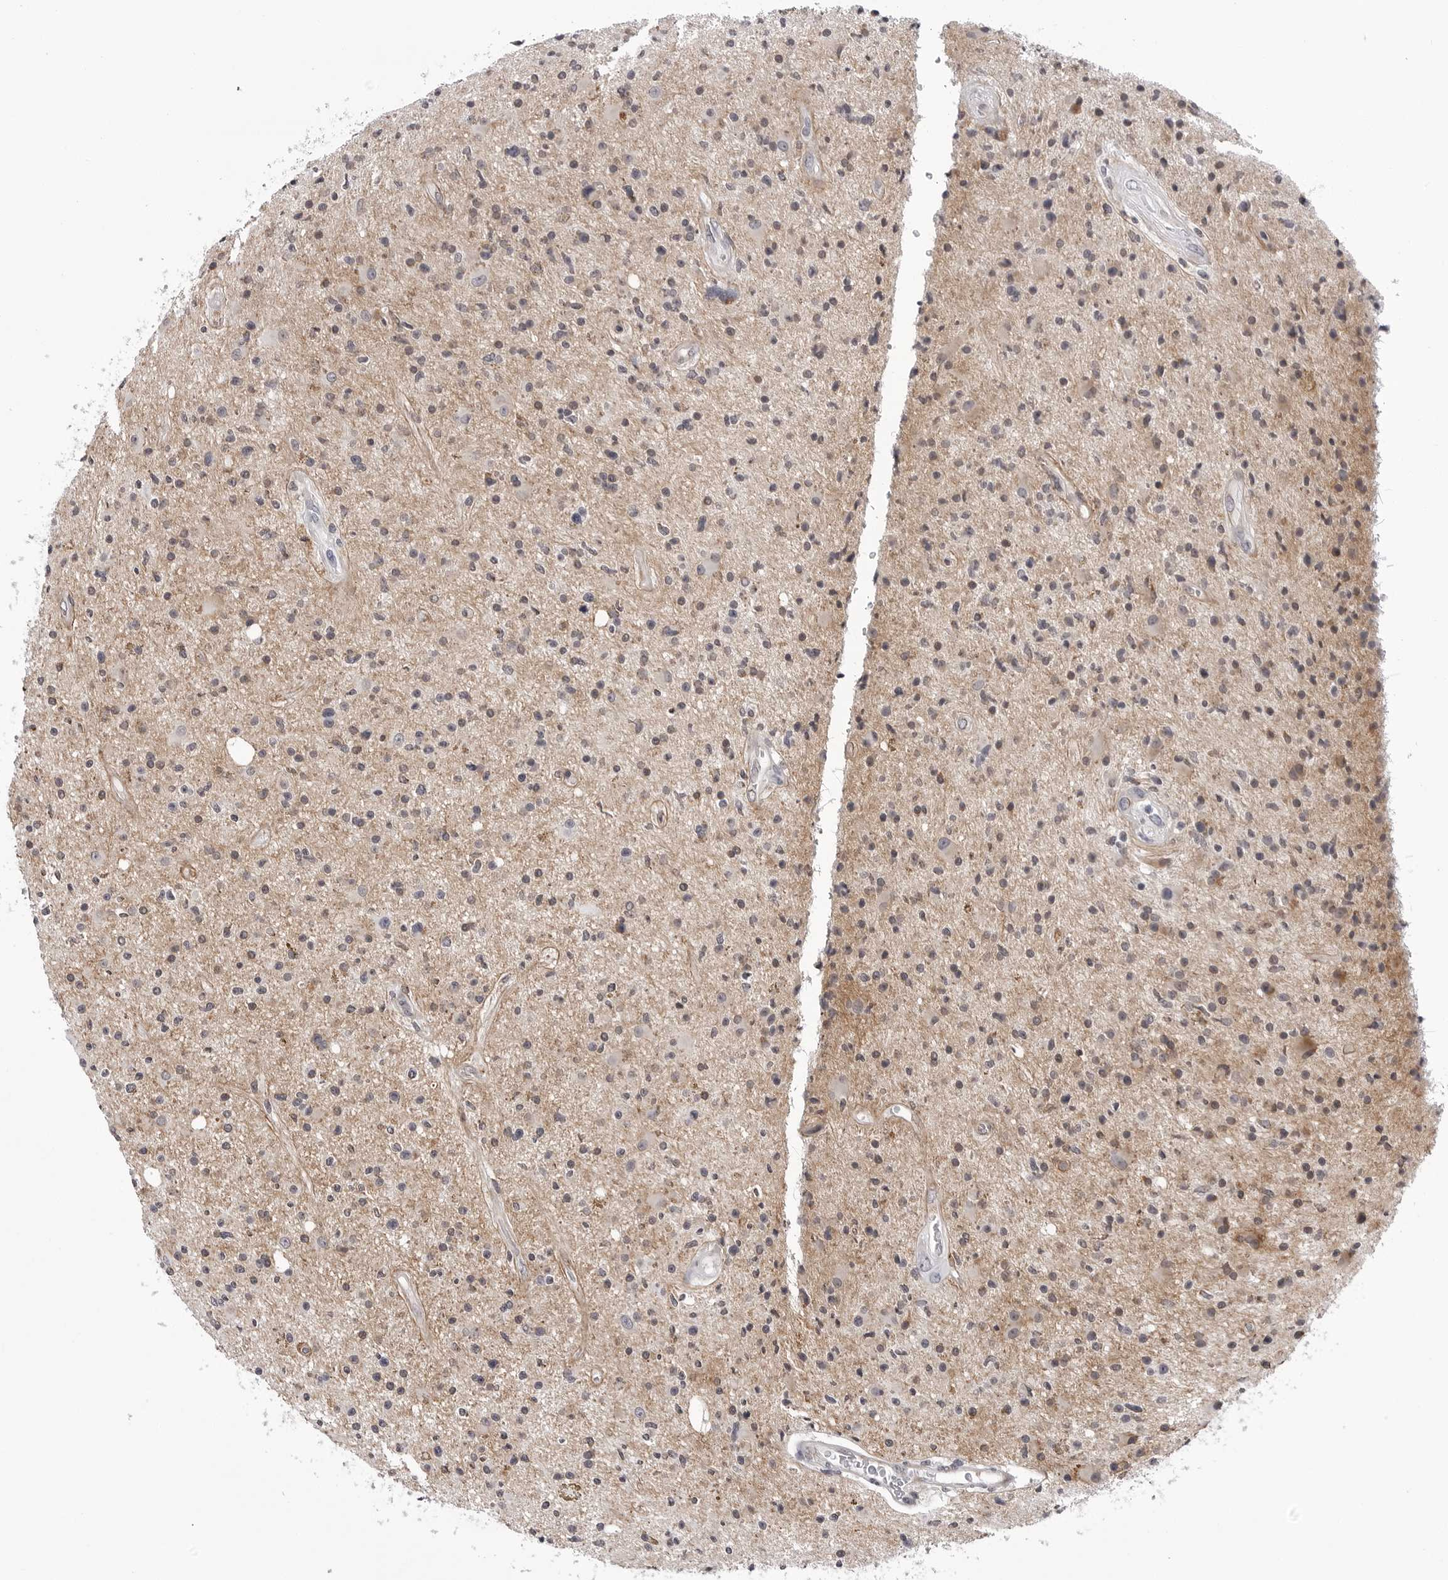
{"staining": {"intensity": "weak", "quantity": ">75%", "location": "cytoplasmic/membranous"}, "tissue": "glioma", "cell_type": "Tumor cells", "image_type": "cancer", "snomed": [{"axis": "morphology", "description": "Glioma, malignant, High grade"}, {"axis": "topography", "description": "Brain"}], "caption": "High-grade glioma (malignant) stained for a protein (brown) exhibits weak cytoplasmic/membranous positive expression in approximately >75% of tumor cells.", "gene": "CDK20", "patient": {"sex": "male", "age": 33}}